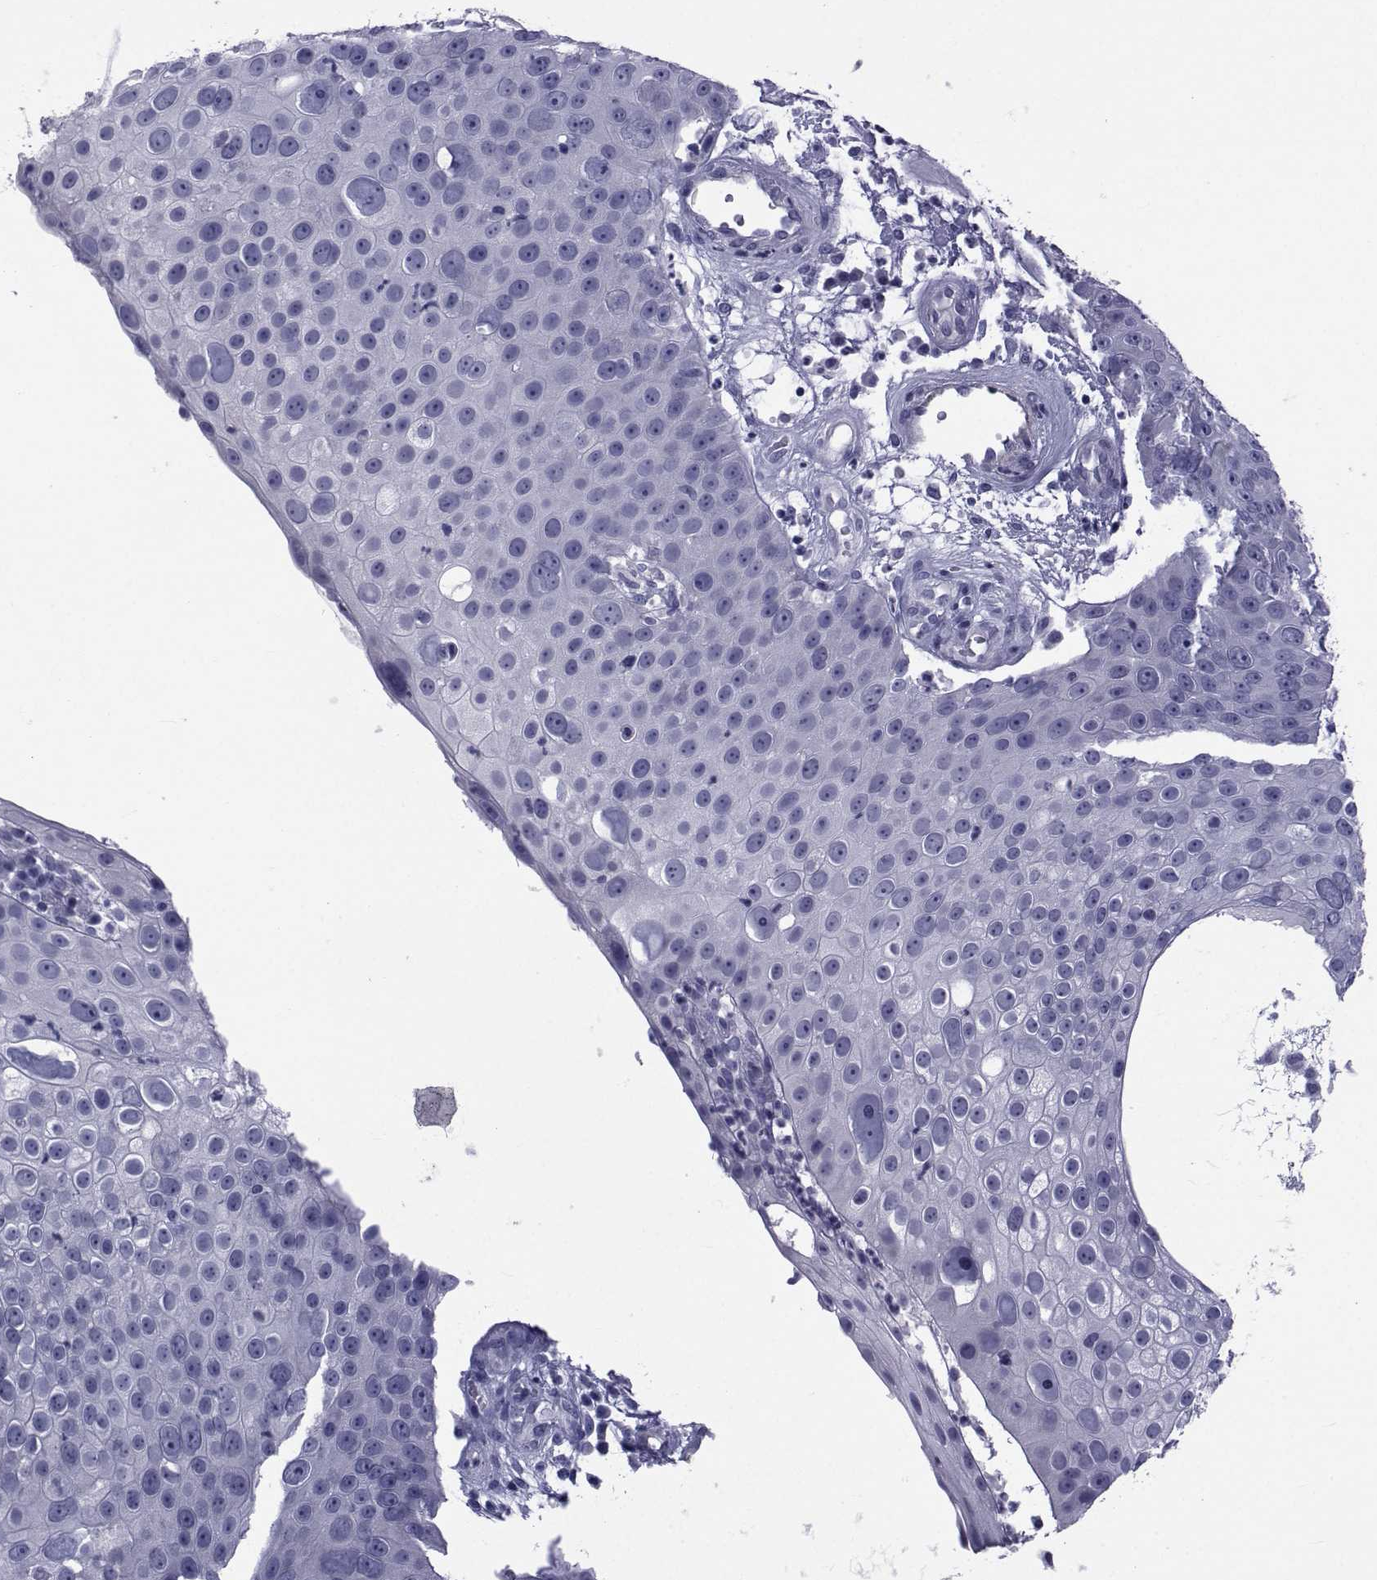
{"staining": {"intensity": "negative", "quantity": "none", "location": "none"}, "tissue": "skin cancer", "cell_type": "Tumor cells", "image_type": "cancer", "snomed": [{"axis": "morphology", "description": "Squamous cell carcinoma, NOS"}, {"axis": "topography", "description": "Skin"}], "caption": "Immunohistochemistry of human squamous cell carcinoma (skin) demonstrates no expression in tumor cells. Brightfield microscopy of immunohistochemistry stained with DAB (3,3'-diaminobenzidine) (brown) and hematoxylin (blue), captured at high magnification.", "gene": "GKAP1", "patient": {"sex": "male", "age": 71}}